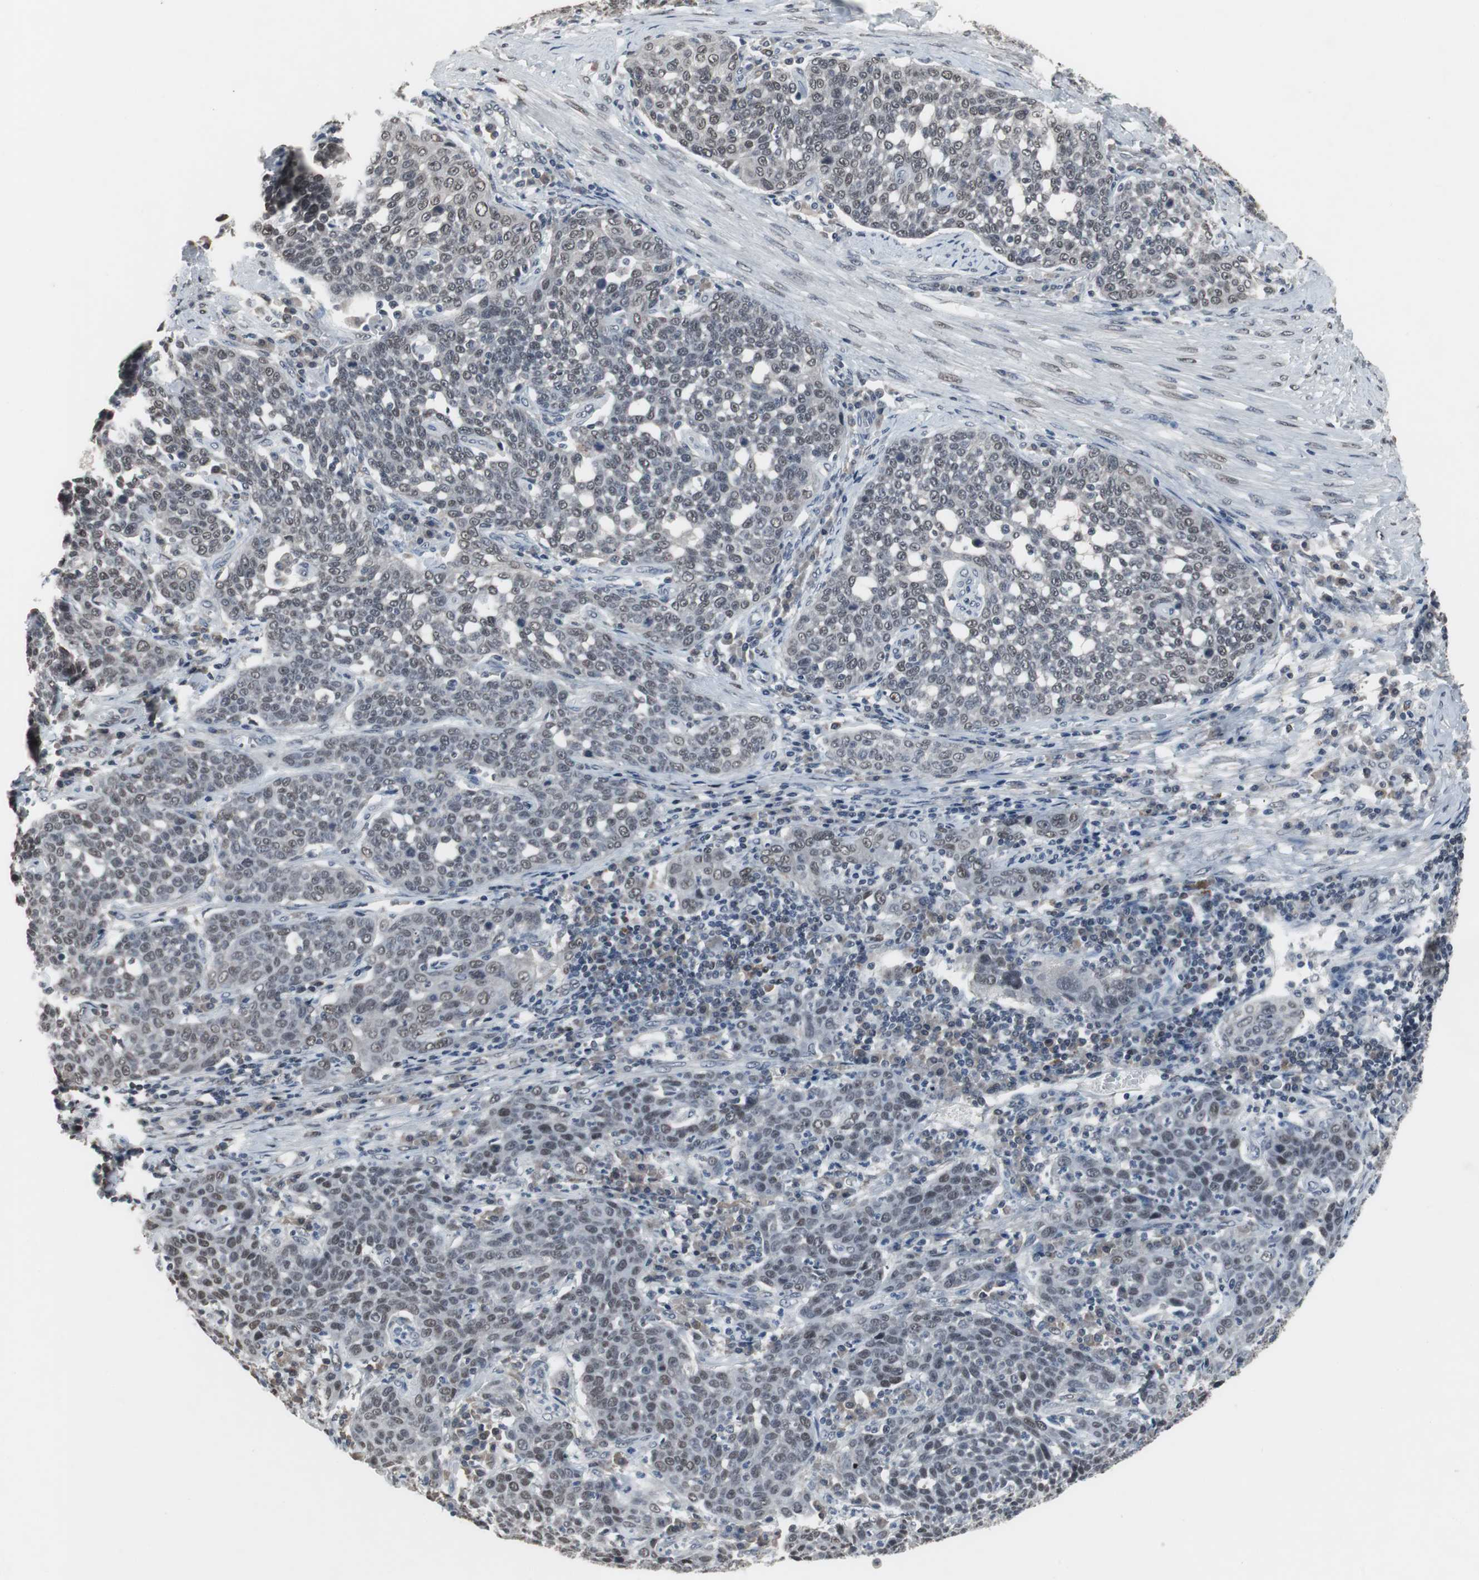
{"staining": {"intensity": "weak", "quantity": ">75%", "location": "nuclear"}, "tissue": "cervical cancer", "cell_type": "Tumor cells", "image_type": "cancer", "snomed": [{"axis": "morphology", "description": "Squamous cell carcinoma, NOS"}, {"axis": "topography", "description": "Cervix"}], "caption": "Cervical cancer stained with a brown dye reveals weak nuclear positive positivity in about >75% of tumor cells.", "gene": "FOXP4", "patient": {"sex": "female", "age": 34}}